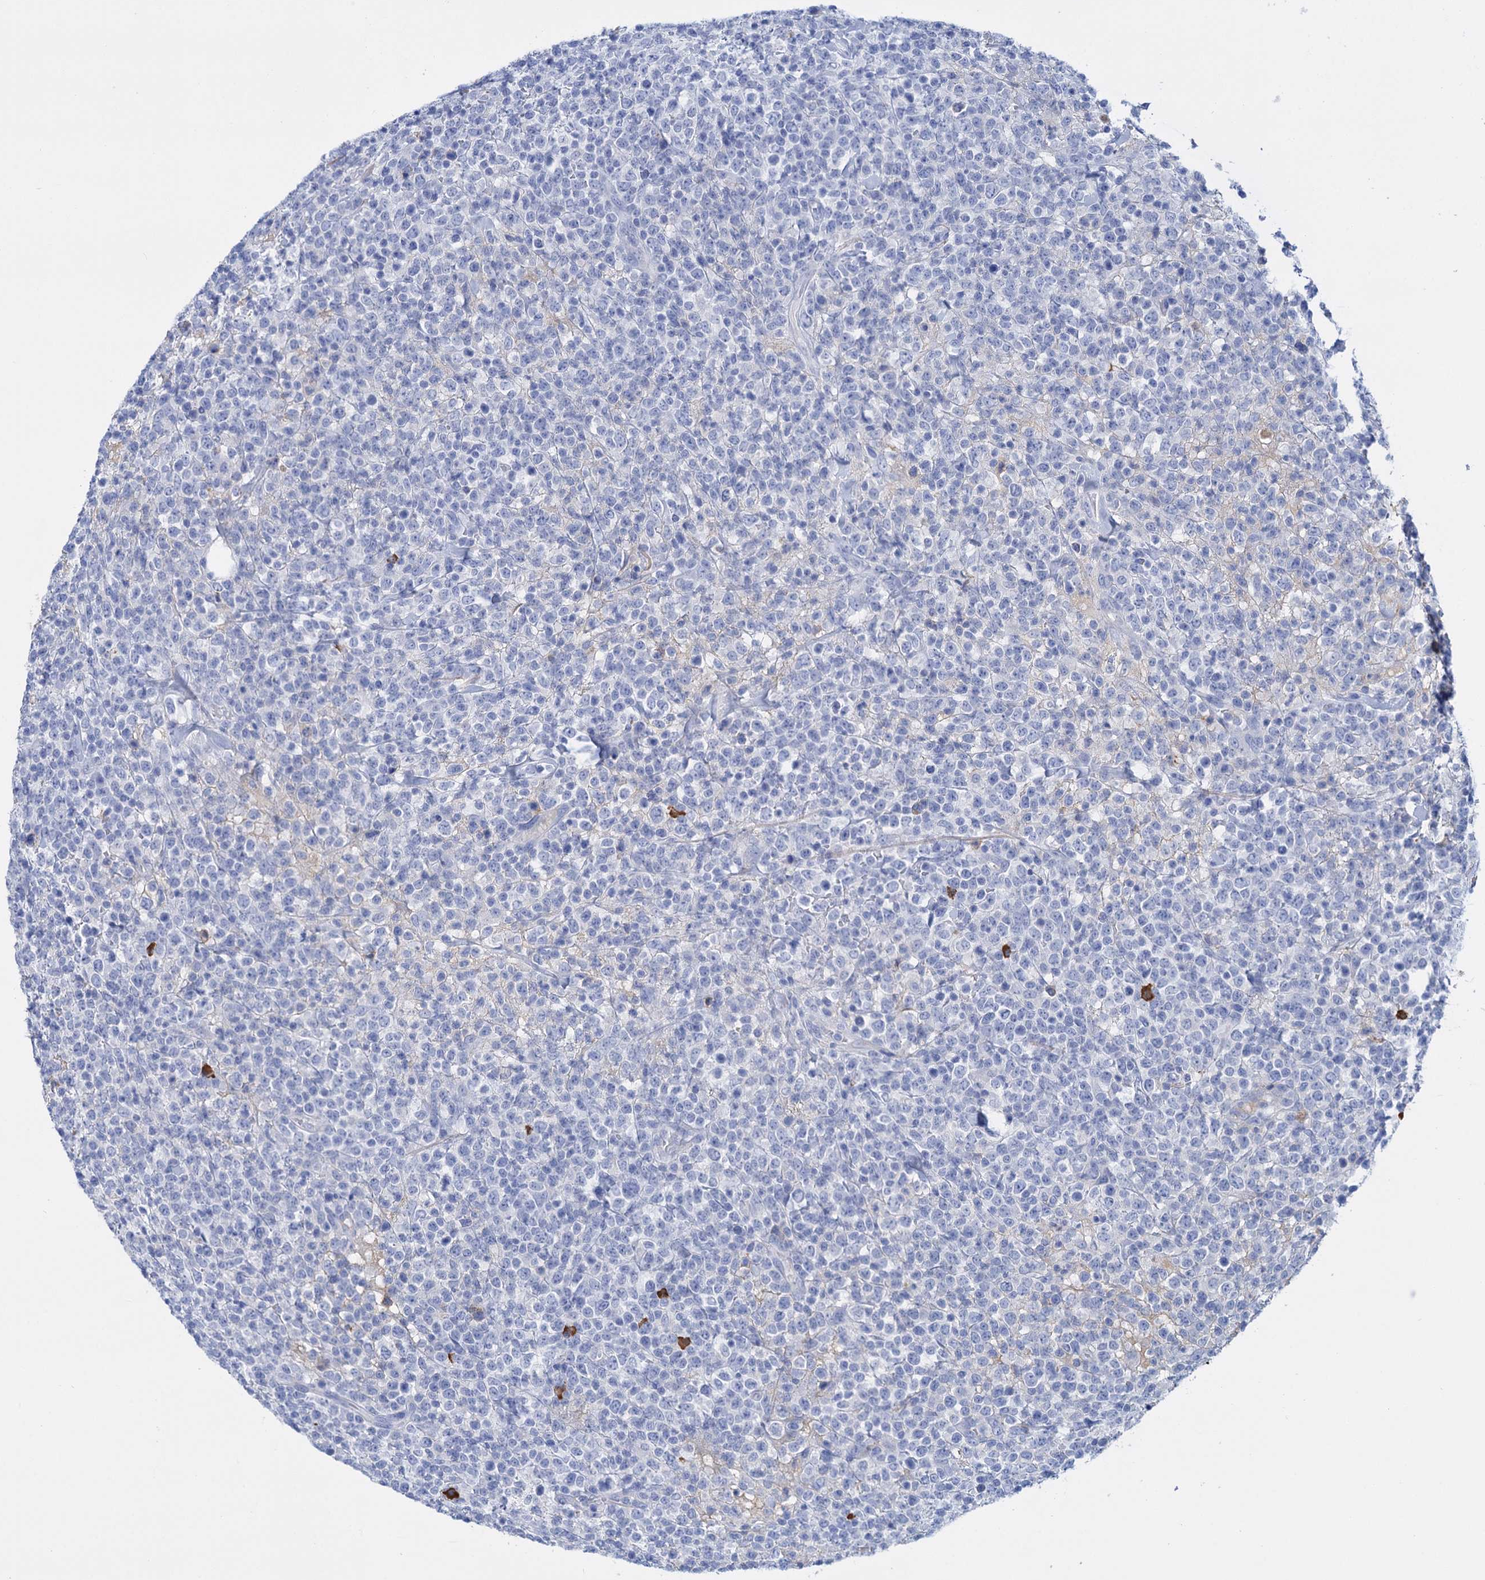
{"staining": {"intensity": "negative", "quantity": "none", "location": "none"}, "tissue": "lymphoma", "cell_type": "Tumor cells", "image_type": "cancer", "snomed": [{"axis": "morphology", "description": "Malignant lymphoma, non-Hodgkin's type, High grade"}, {"axis": "topography", "description": "Colon"}], "caption": "Histopathology image shows no significant protein expression in tumor cells of lymphoma.", "gene": "FBXW12", "patient": {"sex": "female", "age": 53}}